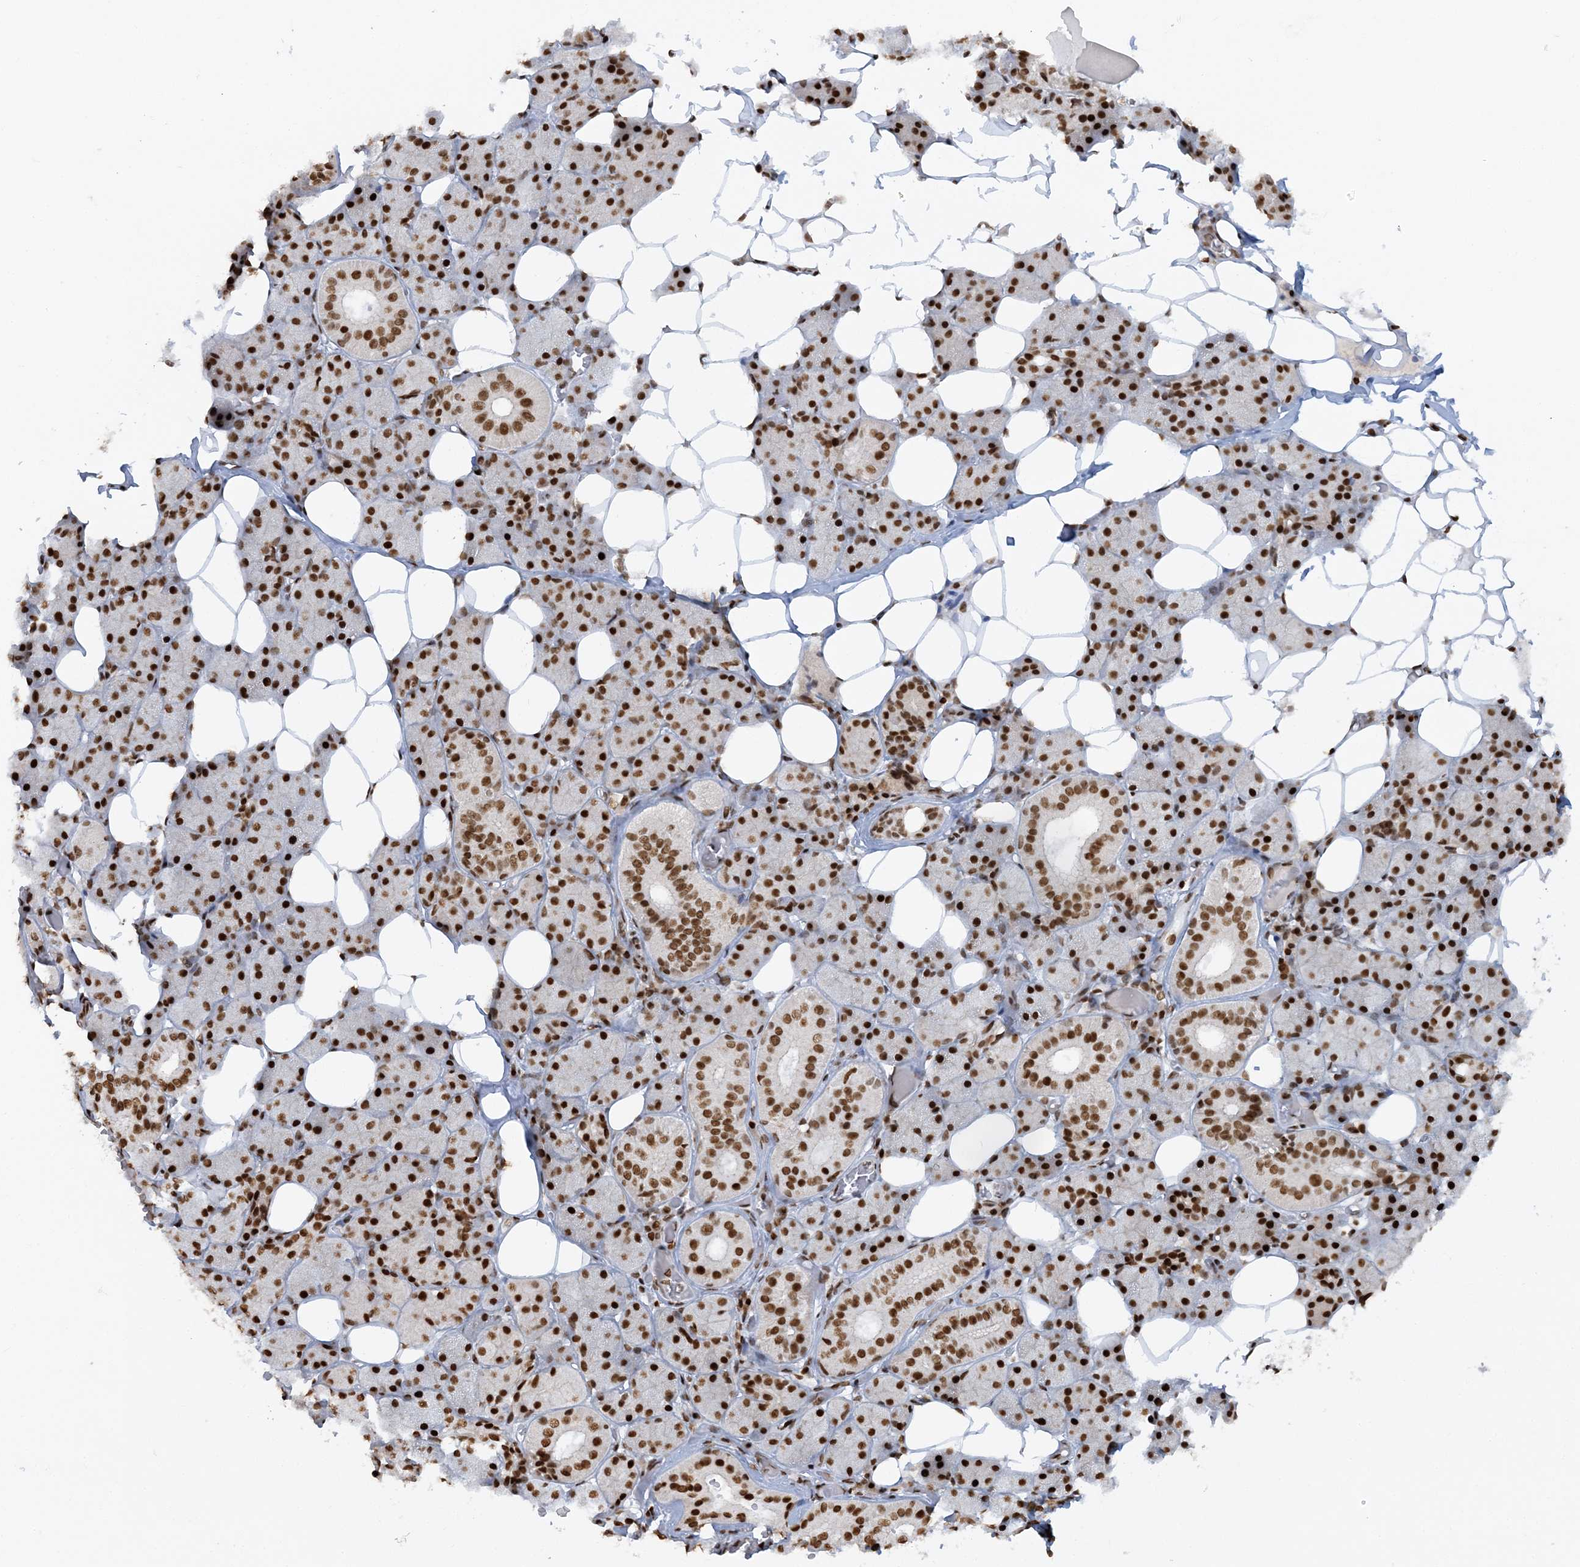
{"staining": {"intensity": "strong", "quantity": ">75%", "location": "nuclear"}, "tissue": "salivary gland", "cell_type": "Glandular cells", "image_type": "normal", "snomed": [{"axis": "morphology", "description": "Normal tissue, NOS"}, {"axis": "topography", "description": "Salivary gland"}], "caption": "Salivary gland stained with DAB IHC displays high levels of strong nuclear staining in about >75% of glandular cells.", "gene": "DELE1", "patient": {"sex": "female", "age": 33}}